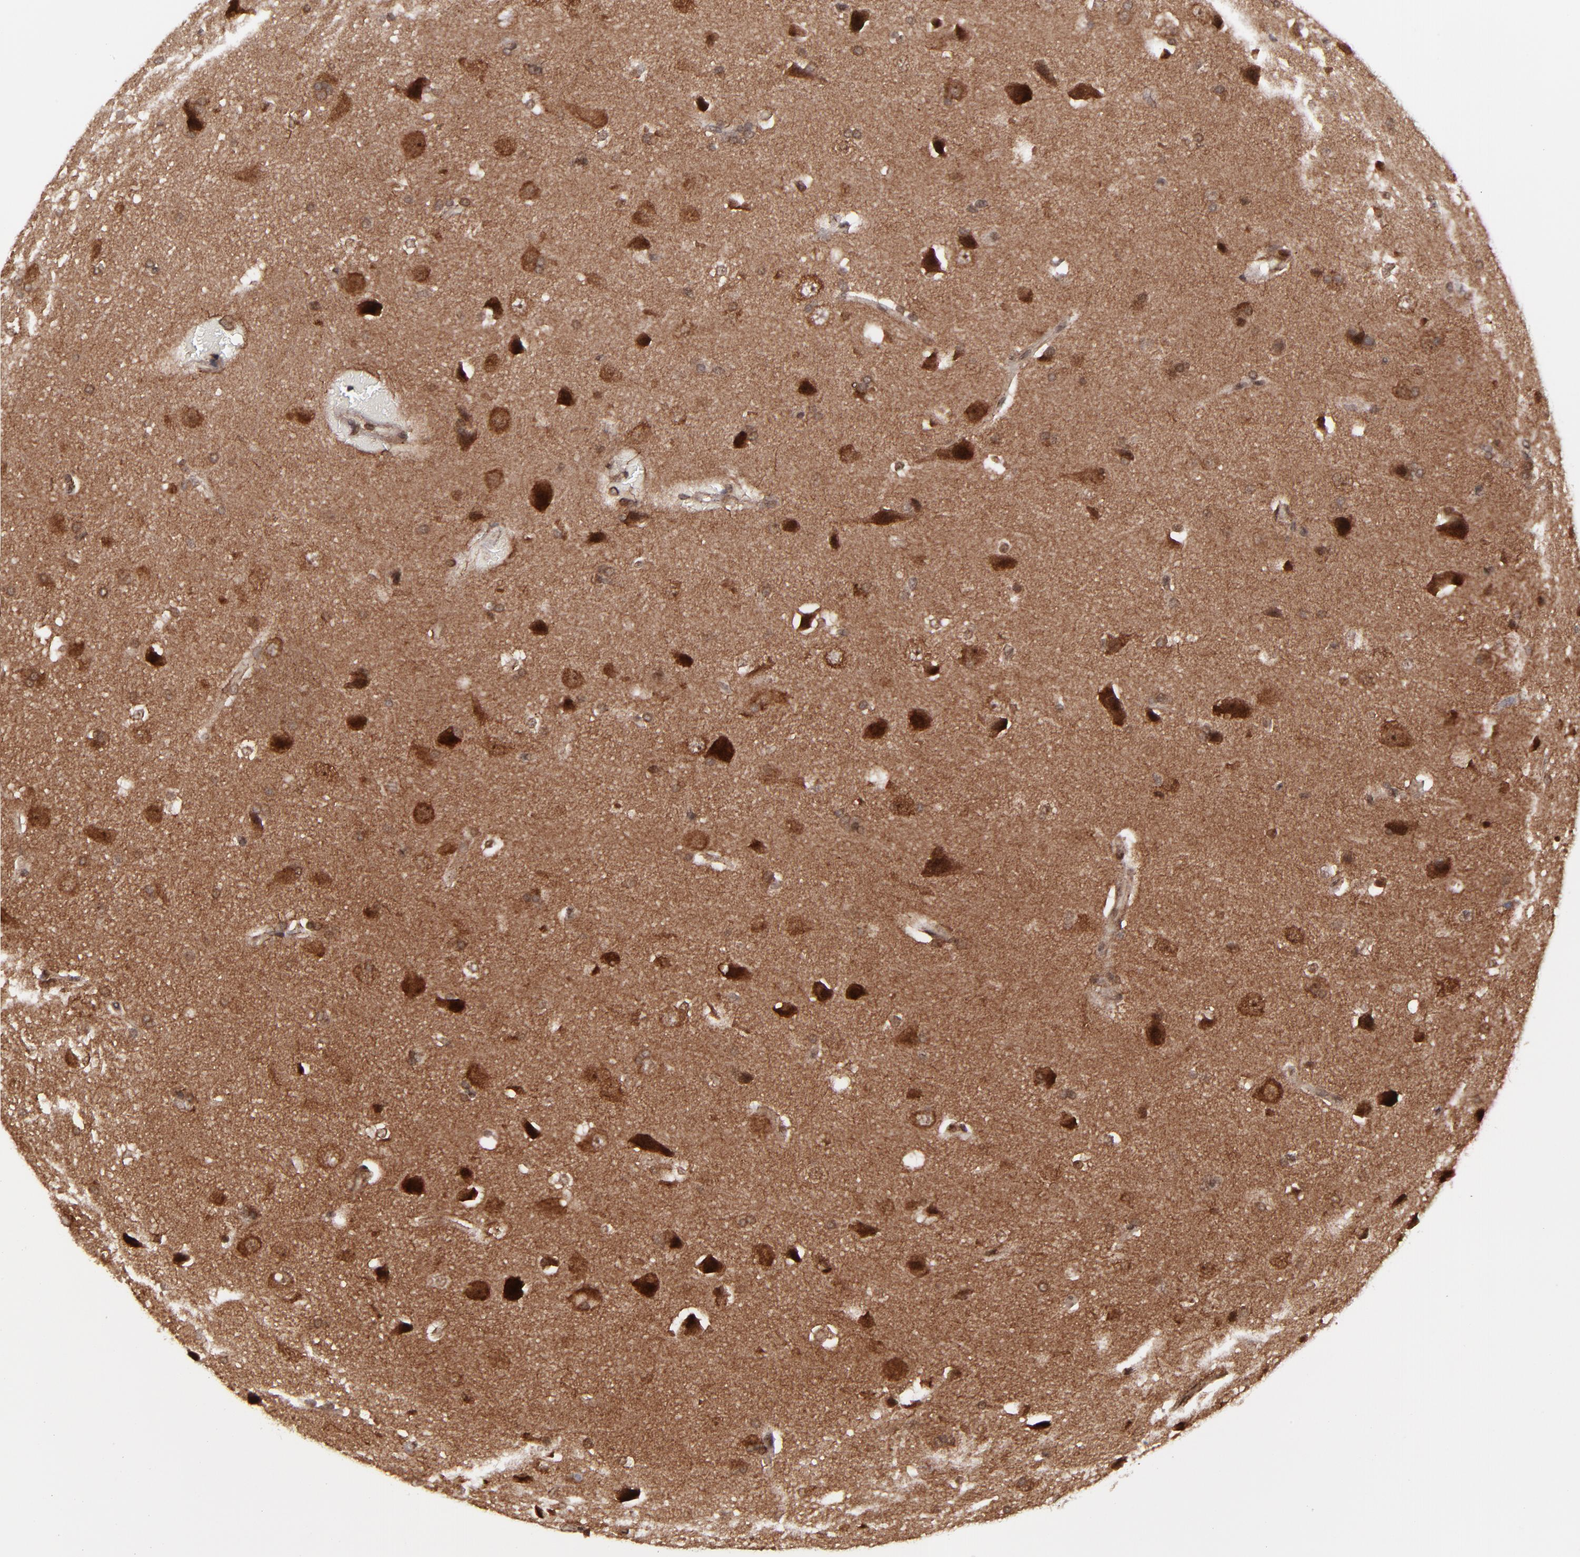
{"staining": {"intensity": "strong", "quantity": ">75%", "location": "cytoplasmic/membranous,nuclear"}, "tissue": "glioma", "cell_type": "Tumor cells", "image_type": "cancer", "snomed": [{"axis": "morphology", "description": "Glioma, malignant, Low grade"}, {"axis": "topography", "description": "Cerebral cortex"}], "caption": "Human malignant low-grade glioma stained for a protein (brown) exhibits strong cytoplasmic/membranous and nuclear positive positivity in about >75% of tumor cells.", "gene": "RGS6", "patient": {"sex": "female", "age": 47}}